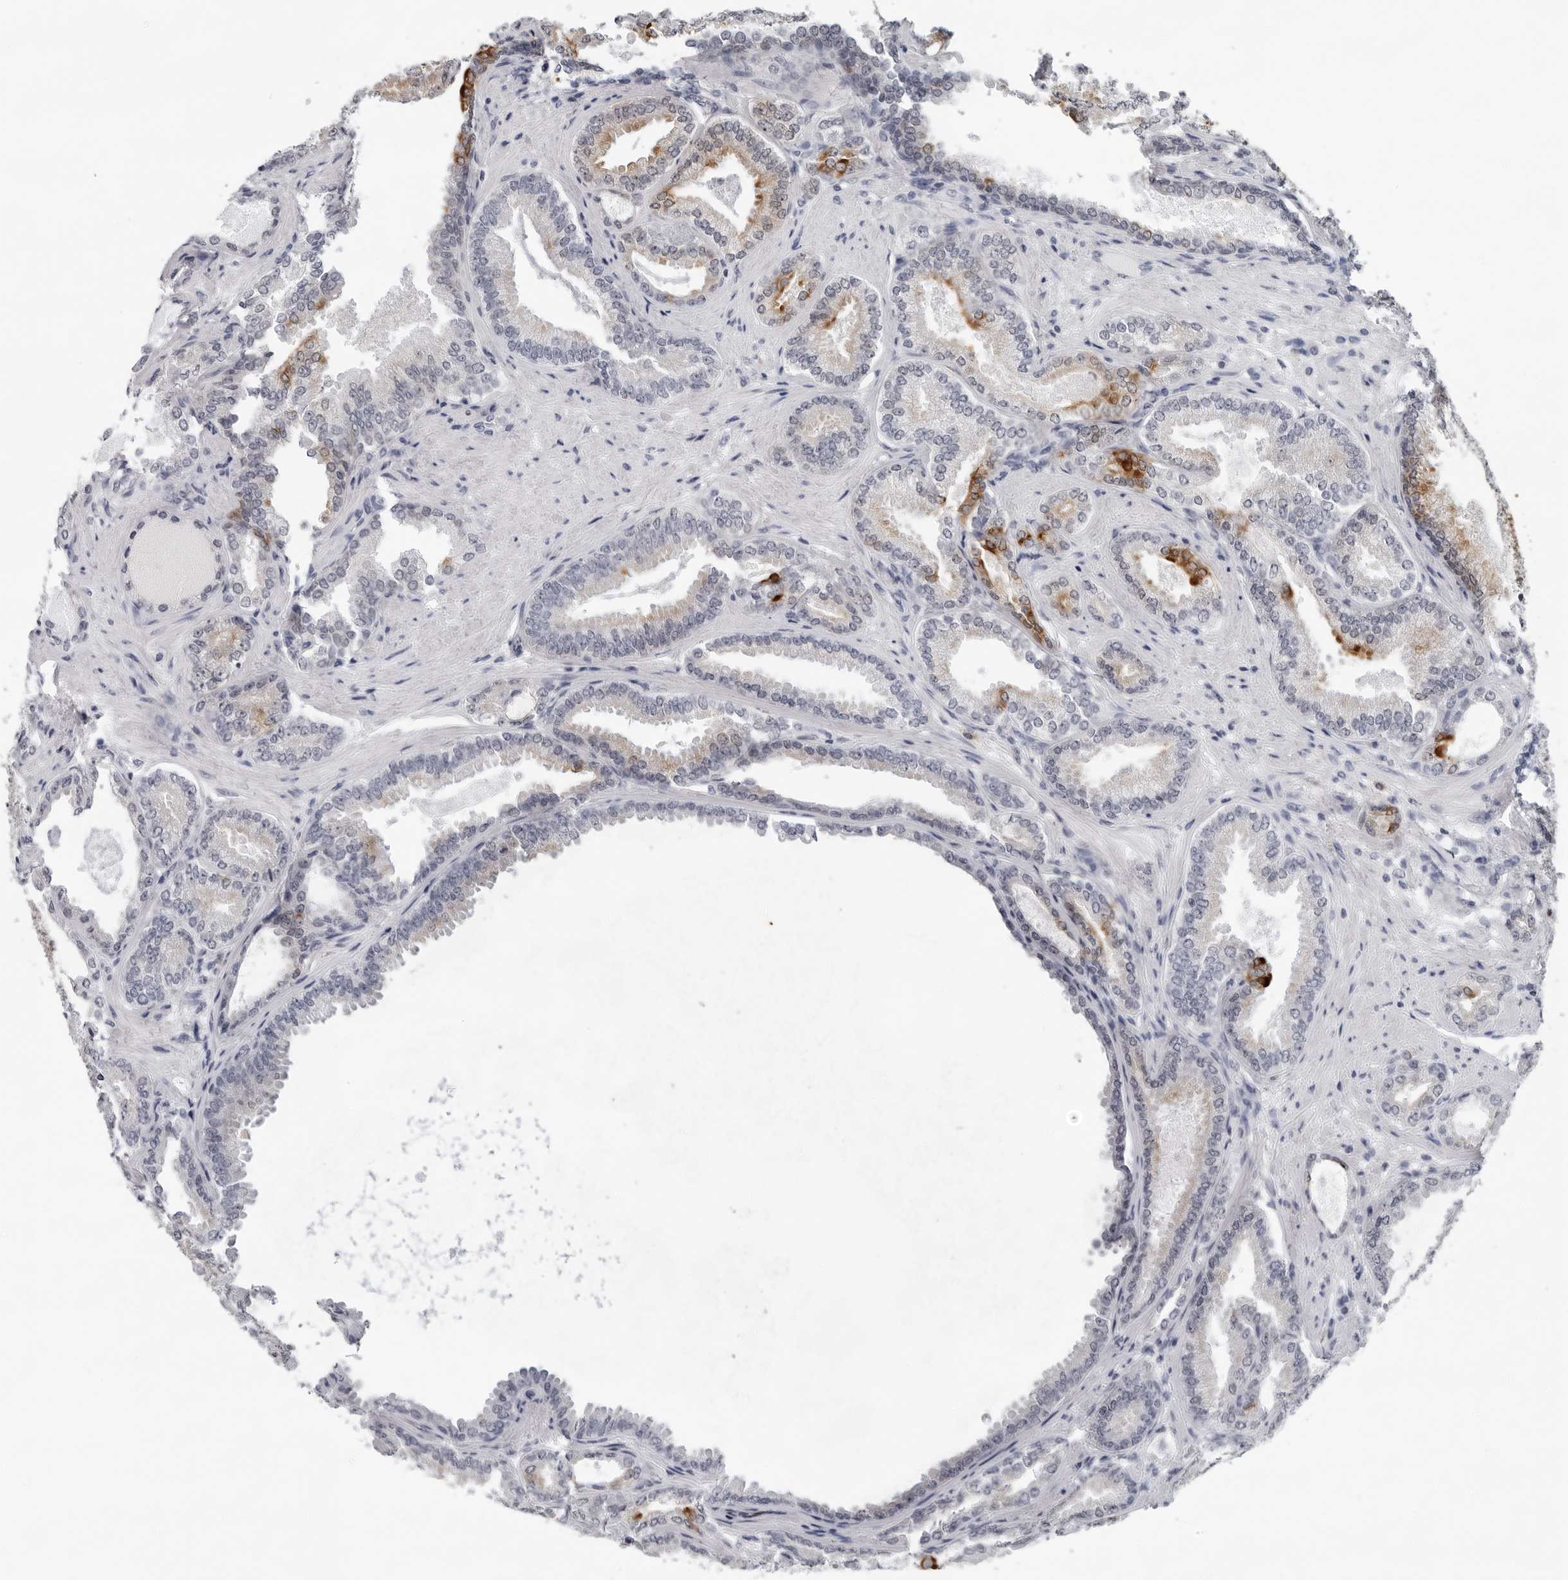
{"staining": {"intensity": "moderate", "quantity": "25%-75%", "location": "cytoplasmic/membranous"}, "tissue": "prostate cancer", "cell_type": "Tumor cells", "image_type": "cancer", "snomed": [{"axis": "morphology", "description": "Adenocarcinoma, Low grade"}, {"axis": "topography", "description": "Prostate"}], "caption": "Approximately 25%-75% of tumor cells in prostate adenocarcinoma (low-grade) demonstrate moderate cytoplasmic/membranous protein staining as visualized by brown immunohistochemical staining.", "gene": "CCDC28B", "patient": {"sex": "male", "age": 71}}